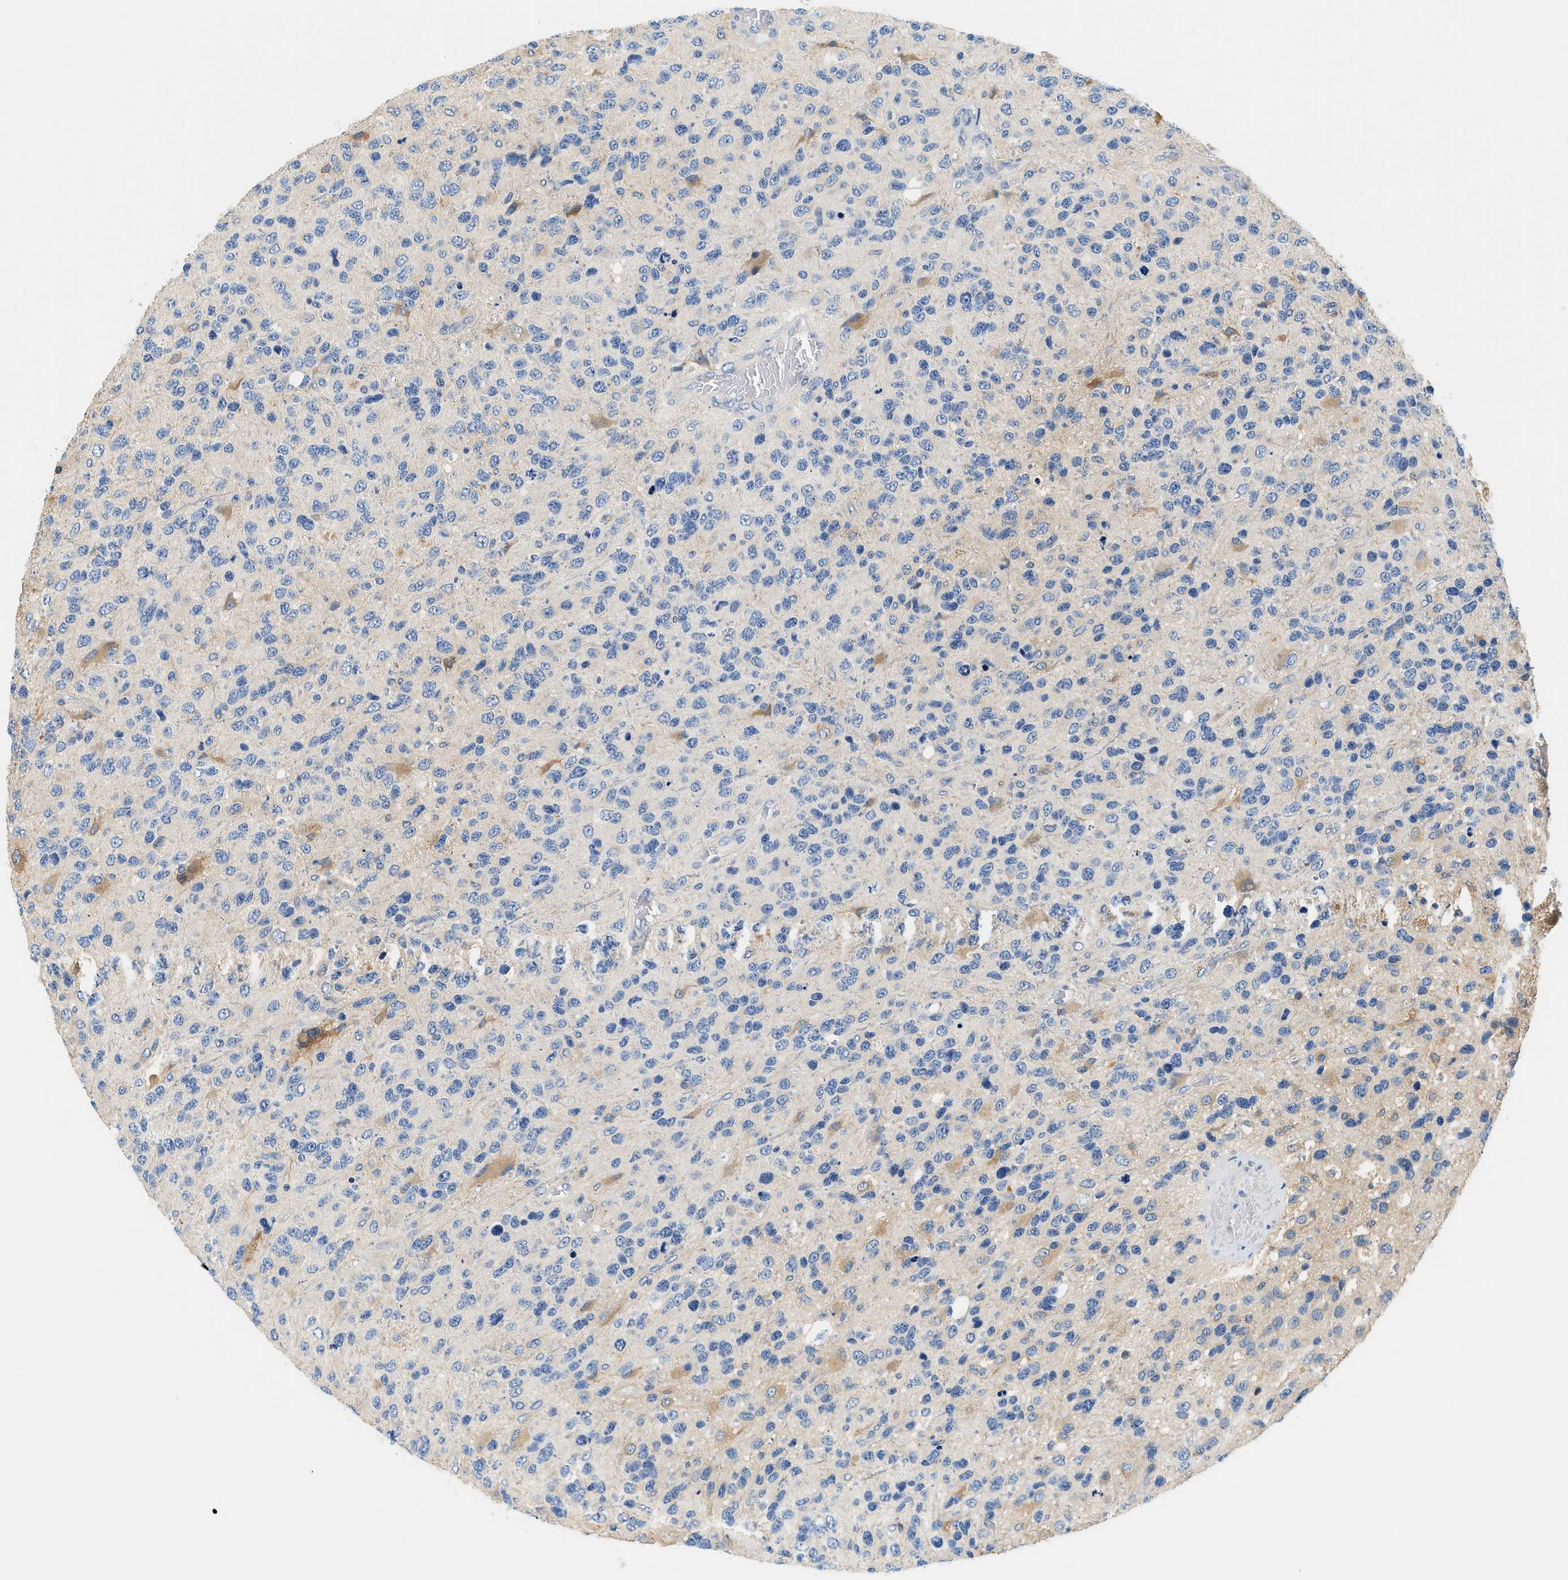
{"staining": {"intensity": "weak", "quantity": "<25%", "location": "cytoplasmic/membranous"}, "tissue": "glioma", "cell_type": "Tumor cells", "image_type": "cancer", "snomed": [{"axis": "morphology", "description": "Glioma, malignant, High grade"}, {"axis": "topography", "description": "Brain"}], "caption": "A high-resolution photomicrograph shows immunohistochemistry staining of high-grade glioma (malignant), which demonstrates no significant positivity in tumor cells.", "gene": "SLC35E1", "patient": {"sex": "female", "age": 58}}